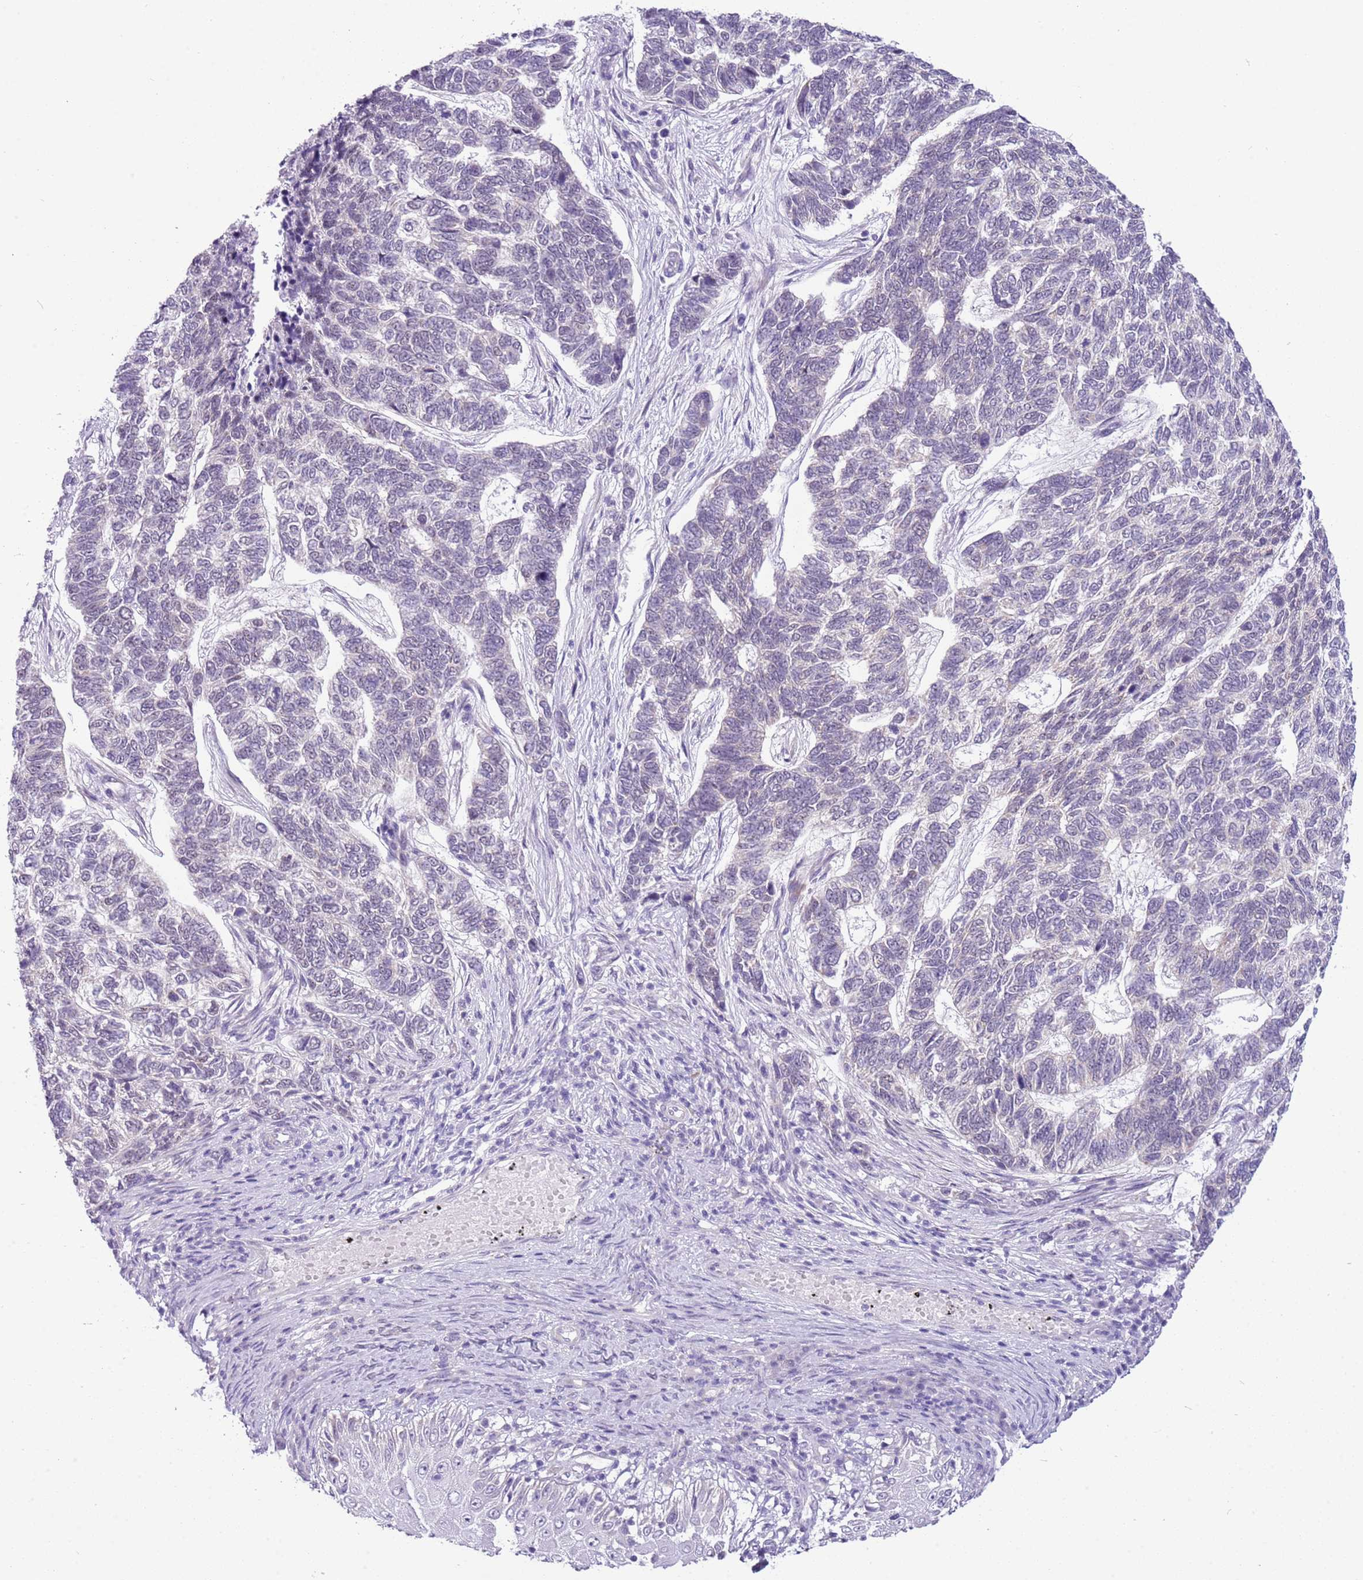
{"staining": {"intensity": "negative", "quantity": "none", "location": "none"}, "tissue": "skin cancer", "cell_type": "Tumor cells", "image_type": "cancer", "snomed": [{"axis": "morphology", "description": "Basal cell carcinoma"}, {"axis": "topography", "description": "Skin"}], "caption": "Skin basal cell carcinoma was stained to show a protein in brown. There is no significant expression in tumor cells. (DAB IHC visualized using brightfield microscopy, high magnification).", "gene": "FAM120C", "patient": {"sex": "female", "age": 65}}